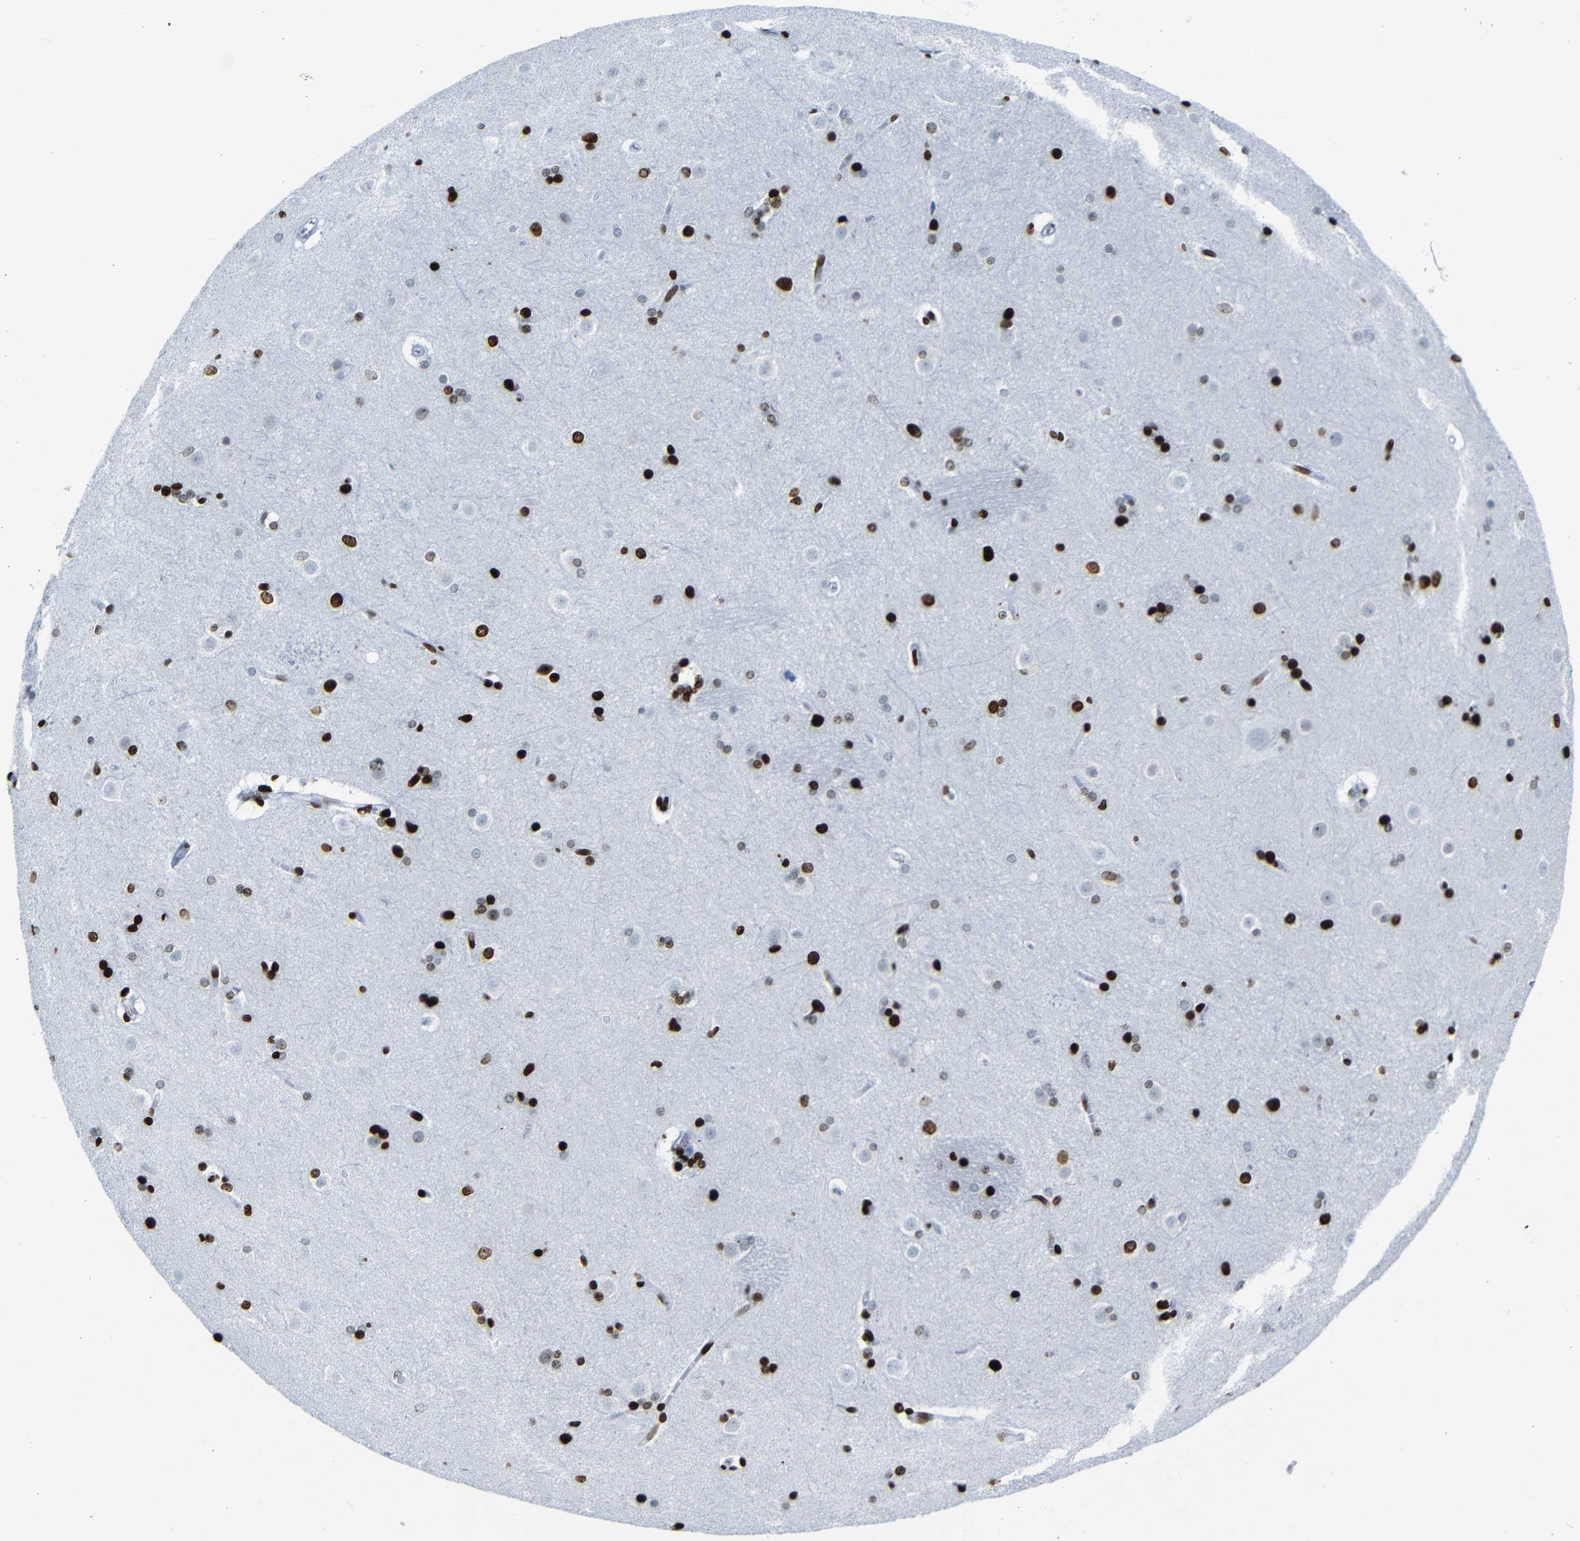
{"staining": {"intensity": "strong", "quantity": ">75%", "location": "nuclear"}, "tissue": "caudate", "cell_type": "Glial cells", "image_type": "normal", "snomed": [{"axis": "morphology", "description": "Normal tissue, NOS"}, {"axis": "topography", "description": "Lateral ventricle wall"}], "caption": "Human caudate stained for a protein (brown) displays strong nuclear positive expression in about >75% of glial cells.", "gene": "NPIPB15", "patient": {"sex": "female", "age": 19}}